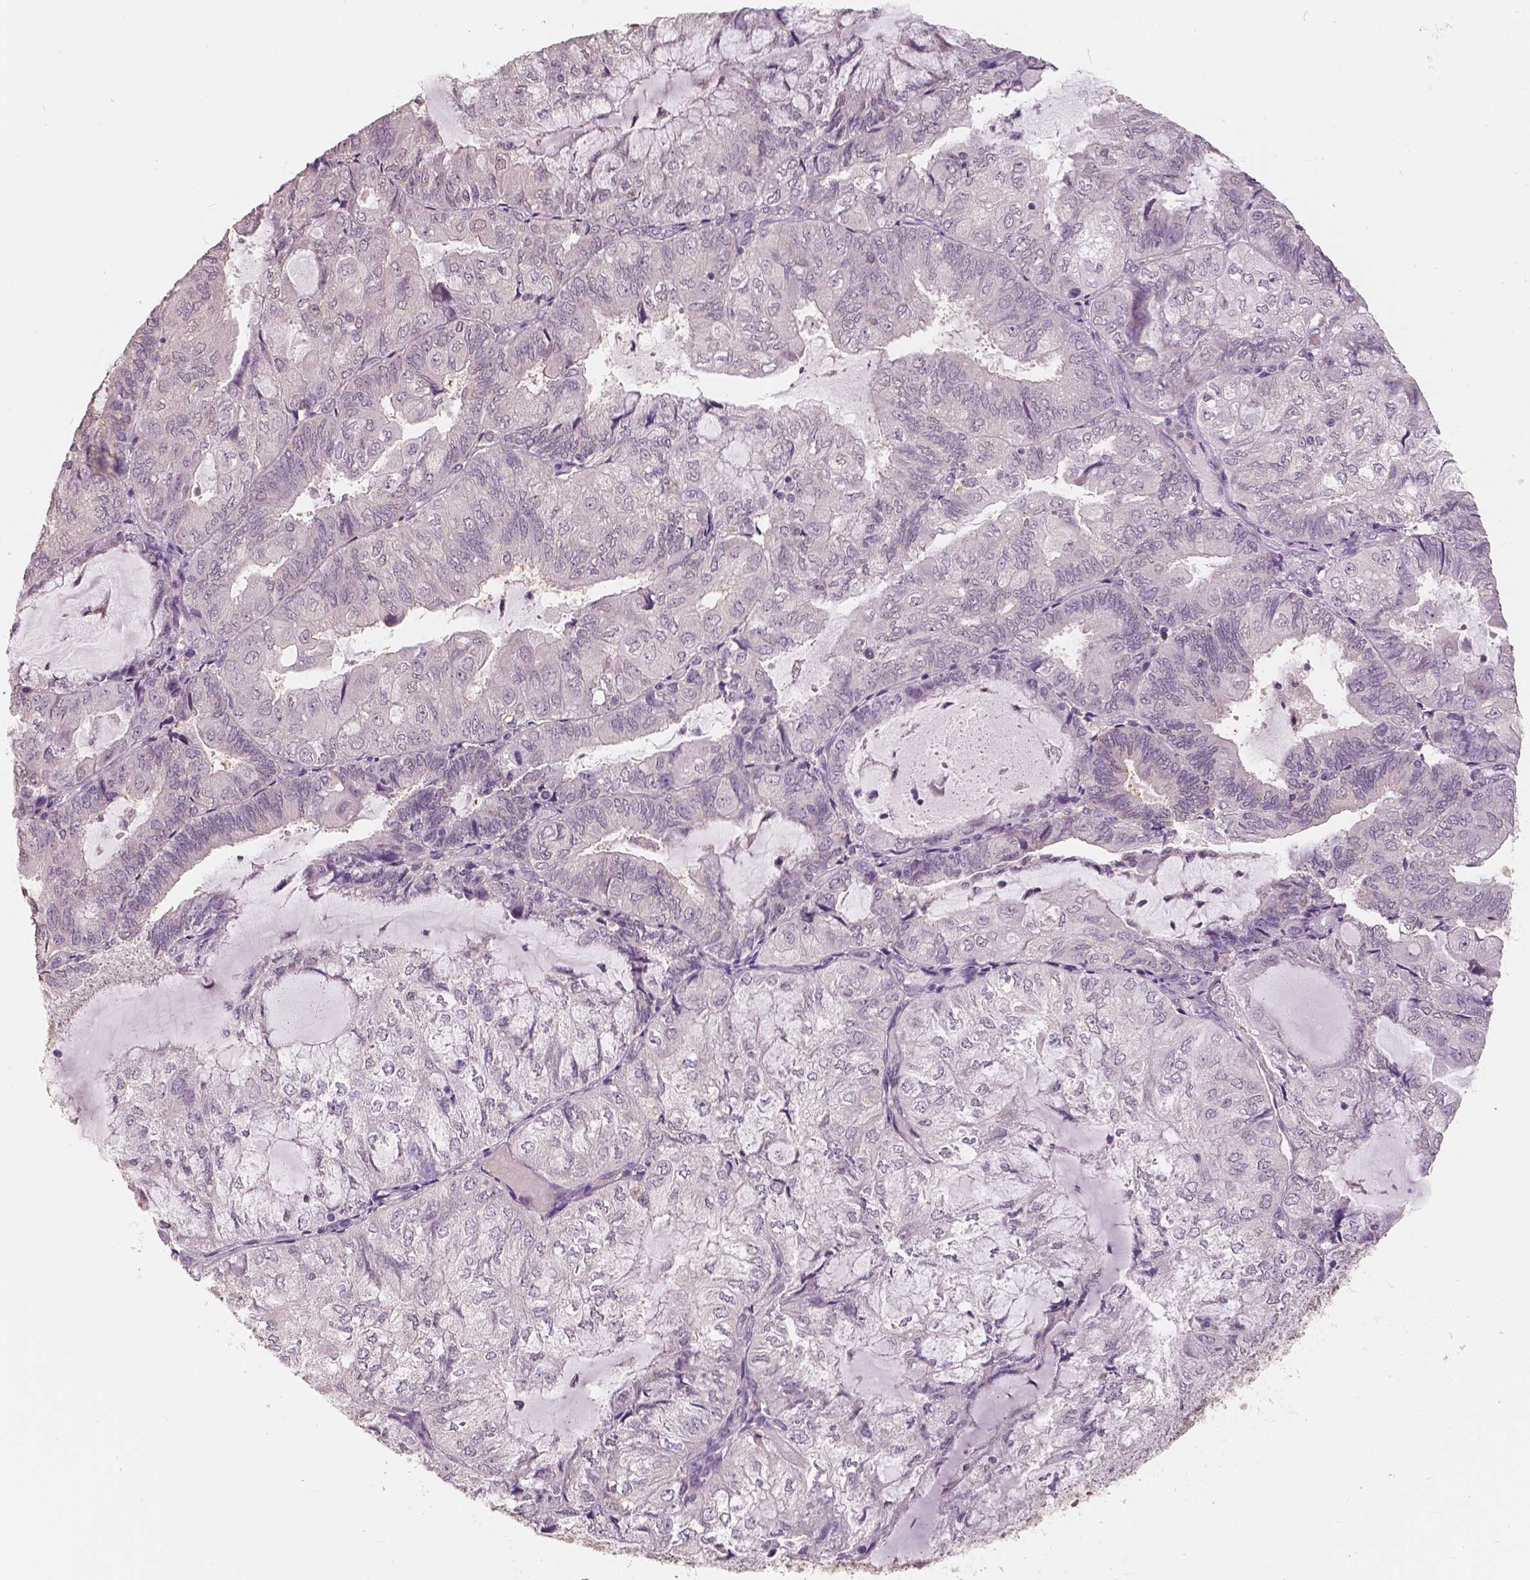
{"staining": {"intensity": "negative", "quantity": "none", "location": "none"}, "tissue": "endometrial cancer", "cell_type": "Tumor cells", "image_type": "cancer", "snomed": [{"axis": "morphology", "description": "Adenocarcinoma, NOS"}, {"axis": "topography", "description": "Endometrium"}], "caption": "This photomicrograph is of endometrial cancer (adenocarcinoma) stained with immunohistochemistry (IHC) to label a protein in brown with the nuclei are counter-stained blue. There is no expression in tumor cells. The staining is performed using DAB brown chromogen with nuclei counter-stained in using hematoxylin.", "gene": "SAT2", "patient": {"sex": "female", "age": 81}}